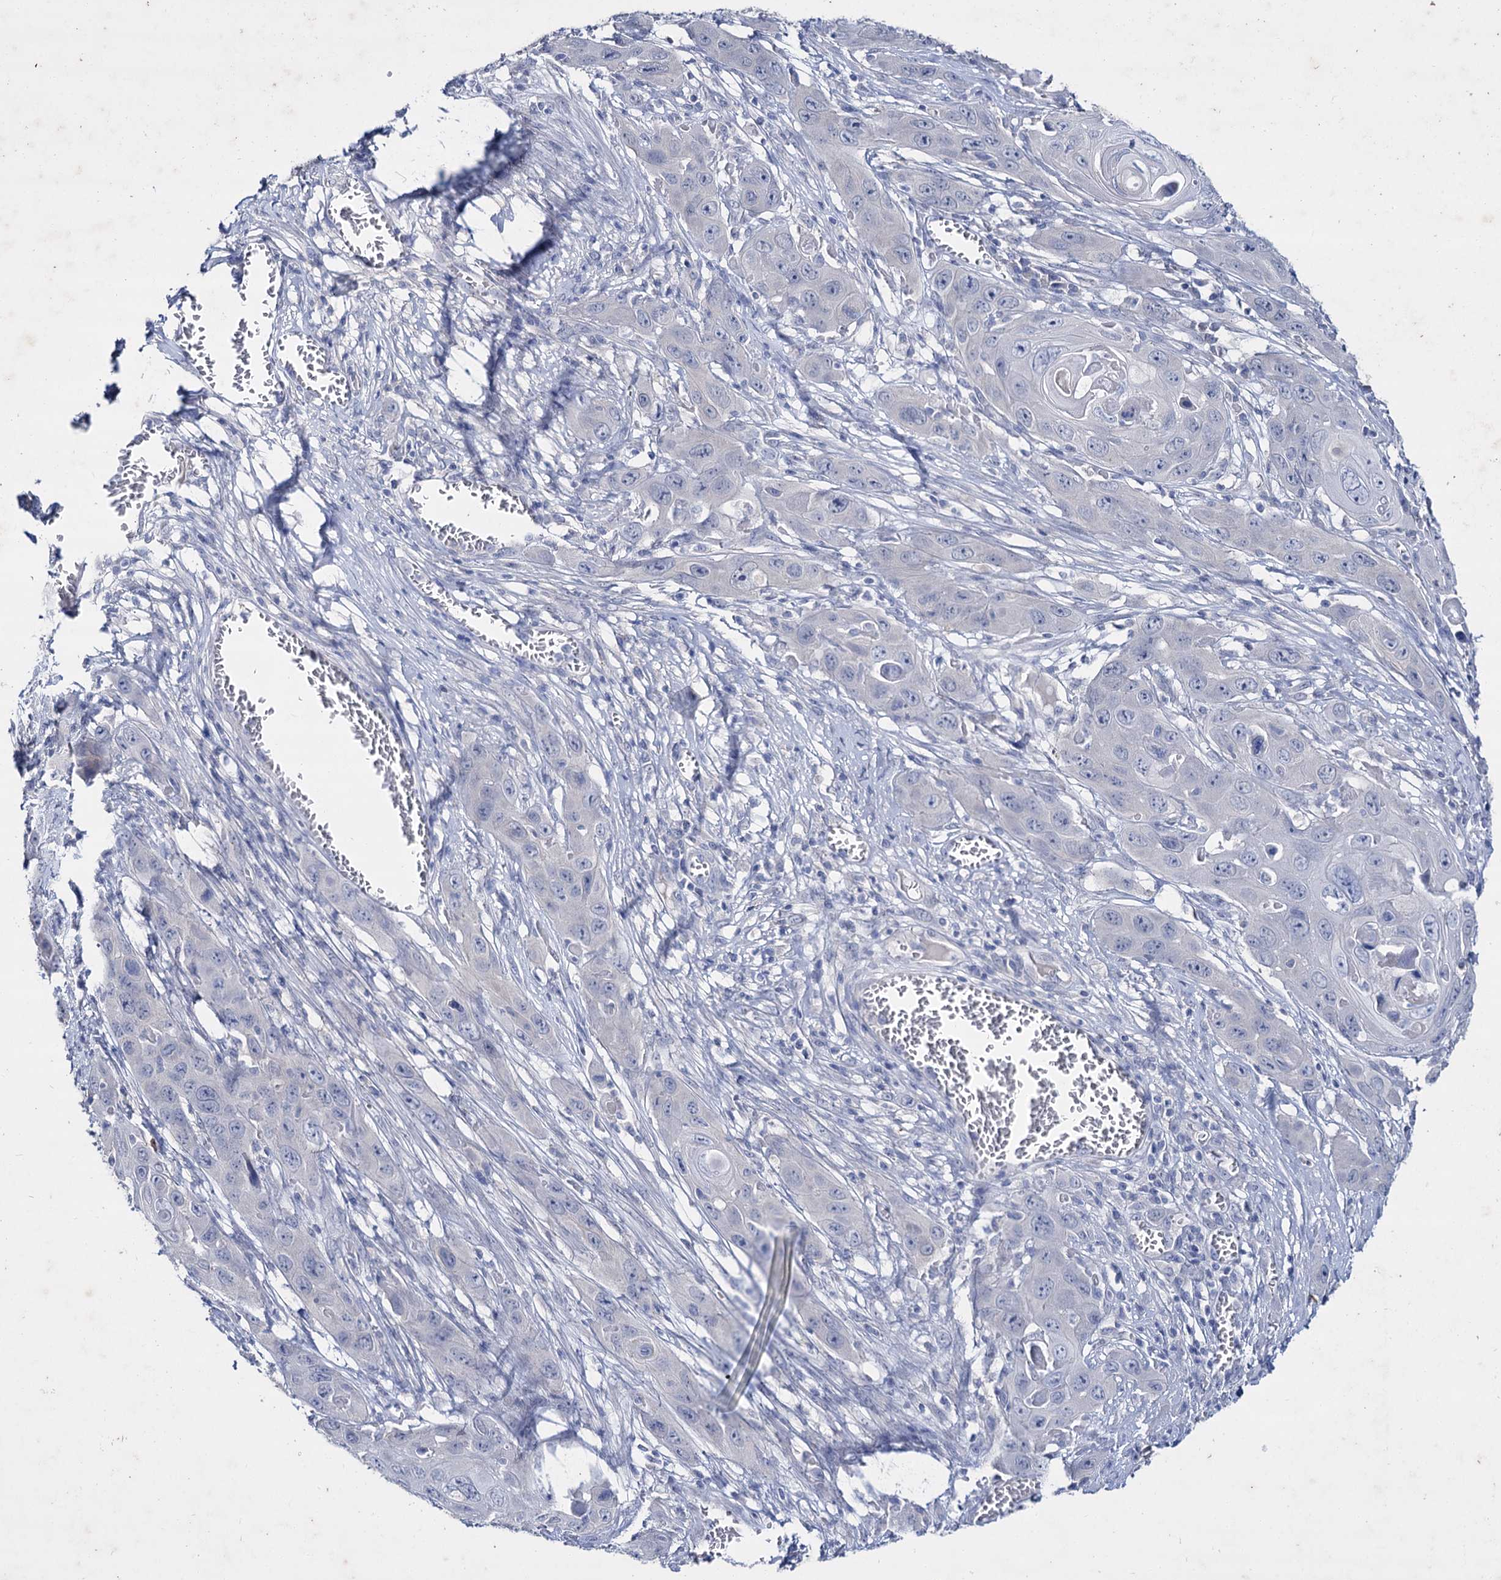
{"staining": {"intensity": "negative", "quantity": "none", "location": "none"}, "tissue": "skin cancer", "cell_type": "Tumor cells", "image_type": "cancer", "snomed": [{"axis": "morphology", "description": "Squamous cell carcinoma, NOS"}, {"axis": "topography", "description": "Skin"}], "caption": "Immunohistochemical staining of skin cancer (squamous cell carcinoma) displays no significant positivity in tumor cells. (Immunohistochemistry (ihc), brightfield microscopy, high magnification).", "gene": "LYZL4", "patient": {"sex": "male", "age": 55}}